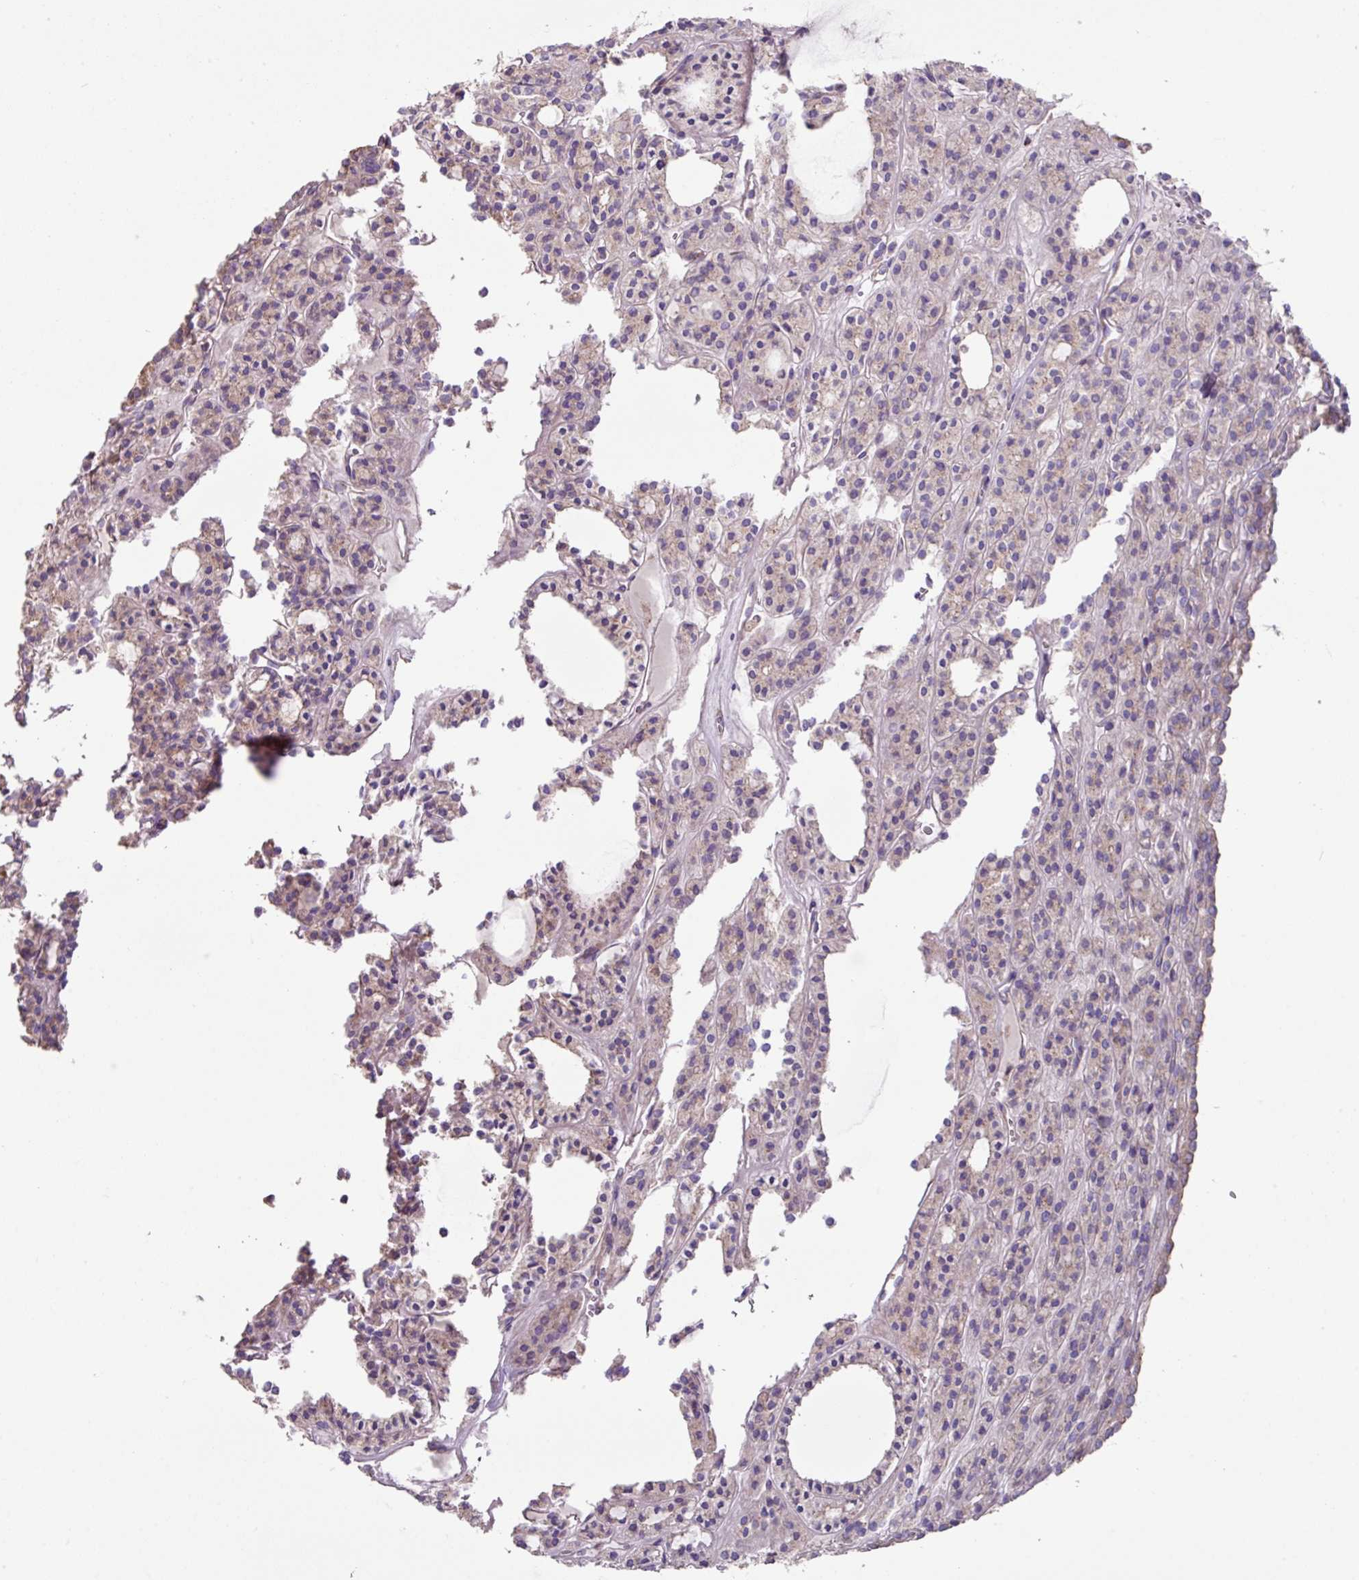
{"staining": {"intensity": "moderate", "quantity": "<25%", "location": "cytoplasmic/membranous"}, "tissue": "thyroid cancer", "cell_type": "Tumor cells", "image_type": "cancer", "snomed": [{"axis": "morphology", "description": "Follicular adenoma carcinoma, NOS"}, {"axis": "topography", "description": "Thyroid gland"}], "caption": "High-magnification brightfield microscopy of follicular adenoma carcinoma (thyroid) stained with DAB (brown) and counterstained with hematoxylin (blue). tumor cells exhibit moderate cytoplasmic/membranous expression is appreciated in approximately<25% of cells.", "gene": "MRRF", "patient": {"sex": "female", "age": 63}}